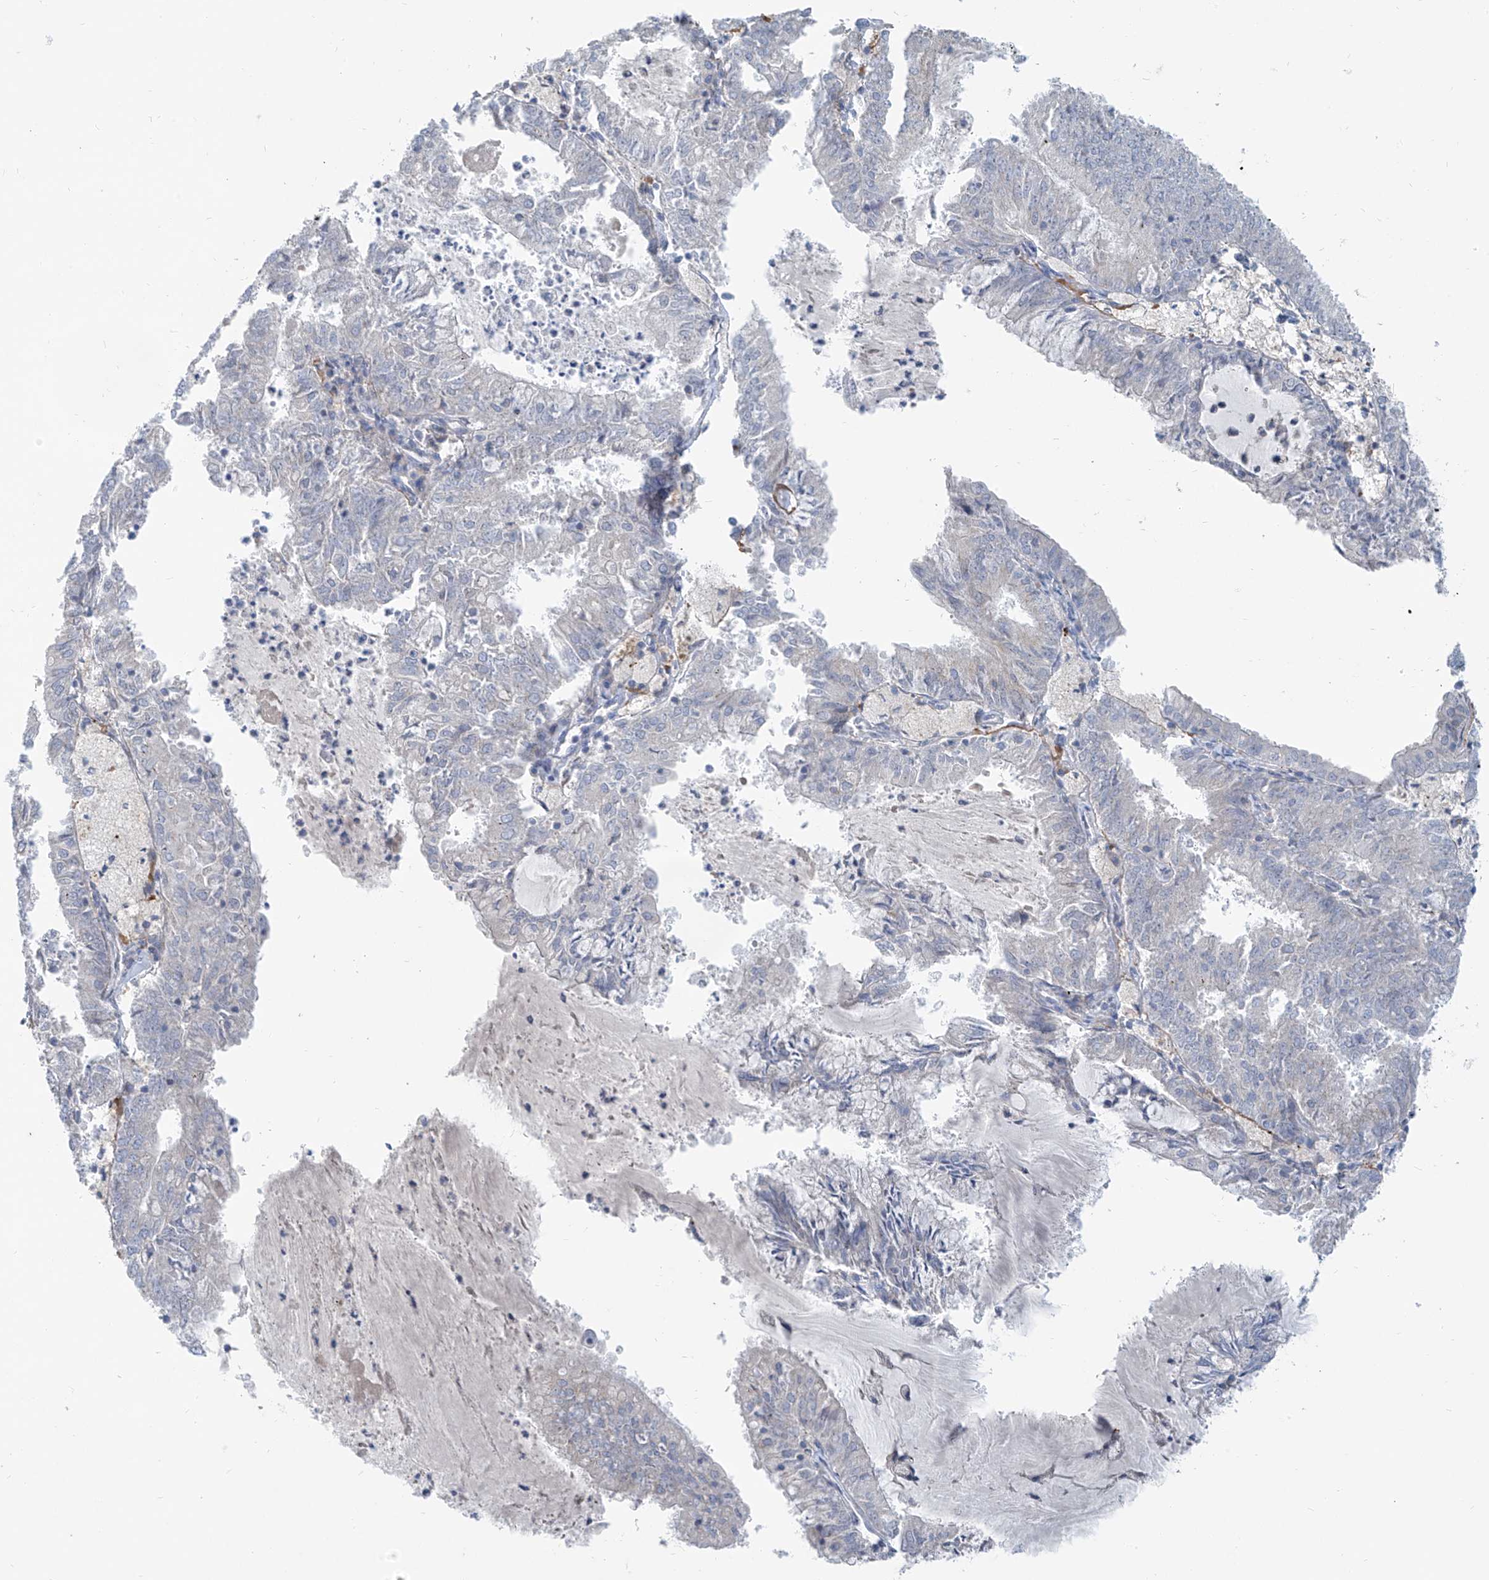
{"staining": {"intensity": "negative", "quantity": "none", "location": "none"}, "tissue": "endometrial cancer", "cell_type": "Tumor cells", "image_type": "cancer", "snomed": [{"axis": "morphology", "description": "Adenocarcinoma, NOS"}, {"axis": "topography", "description": "Endometrium"}], "caption": "Immunohistochemistry (IHC) micrograph of neoplastic tissue: human endometrial adenocarcinoma stained with DAB reveals no significant protein expression in tumor cells.", "gene": "KRTAP25-1", "patient": {"sex": "female", "age": 57}}